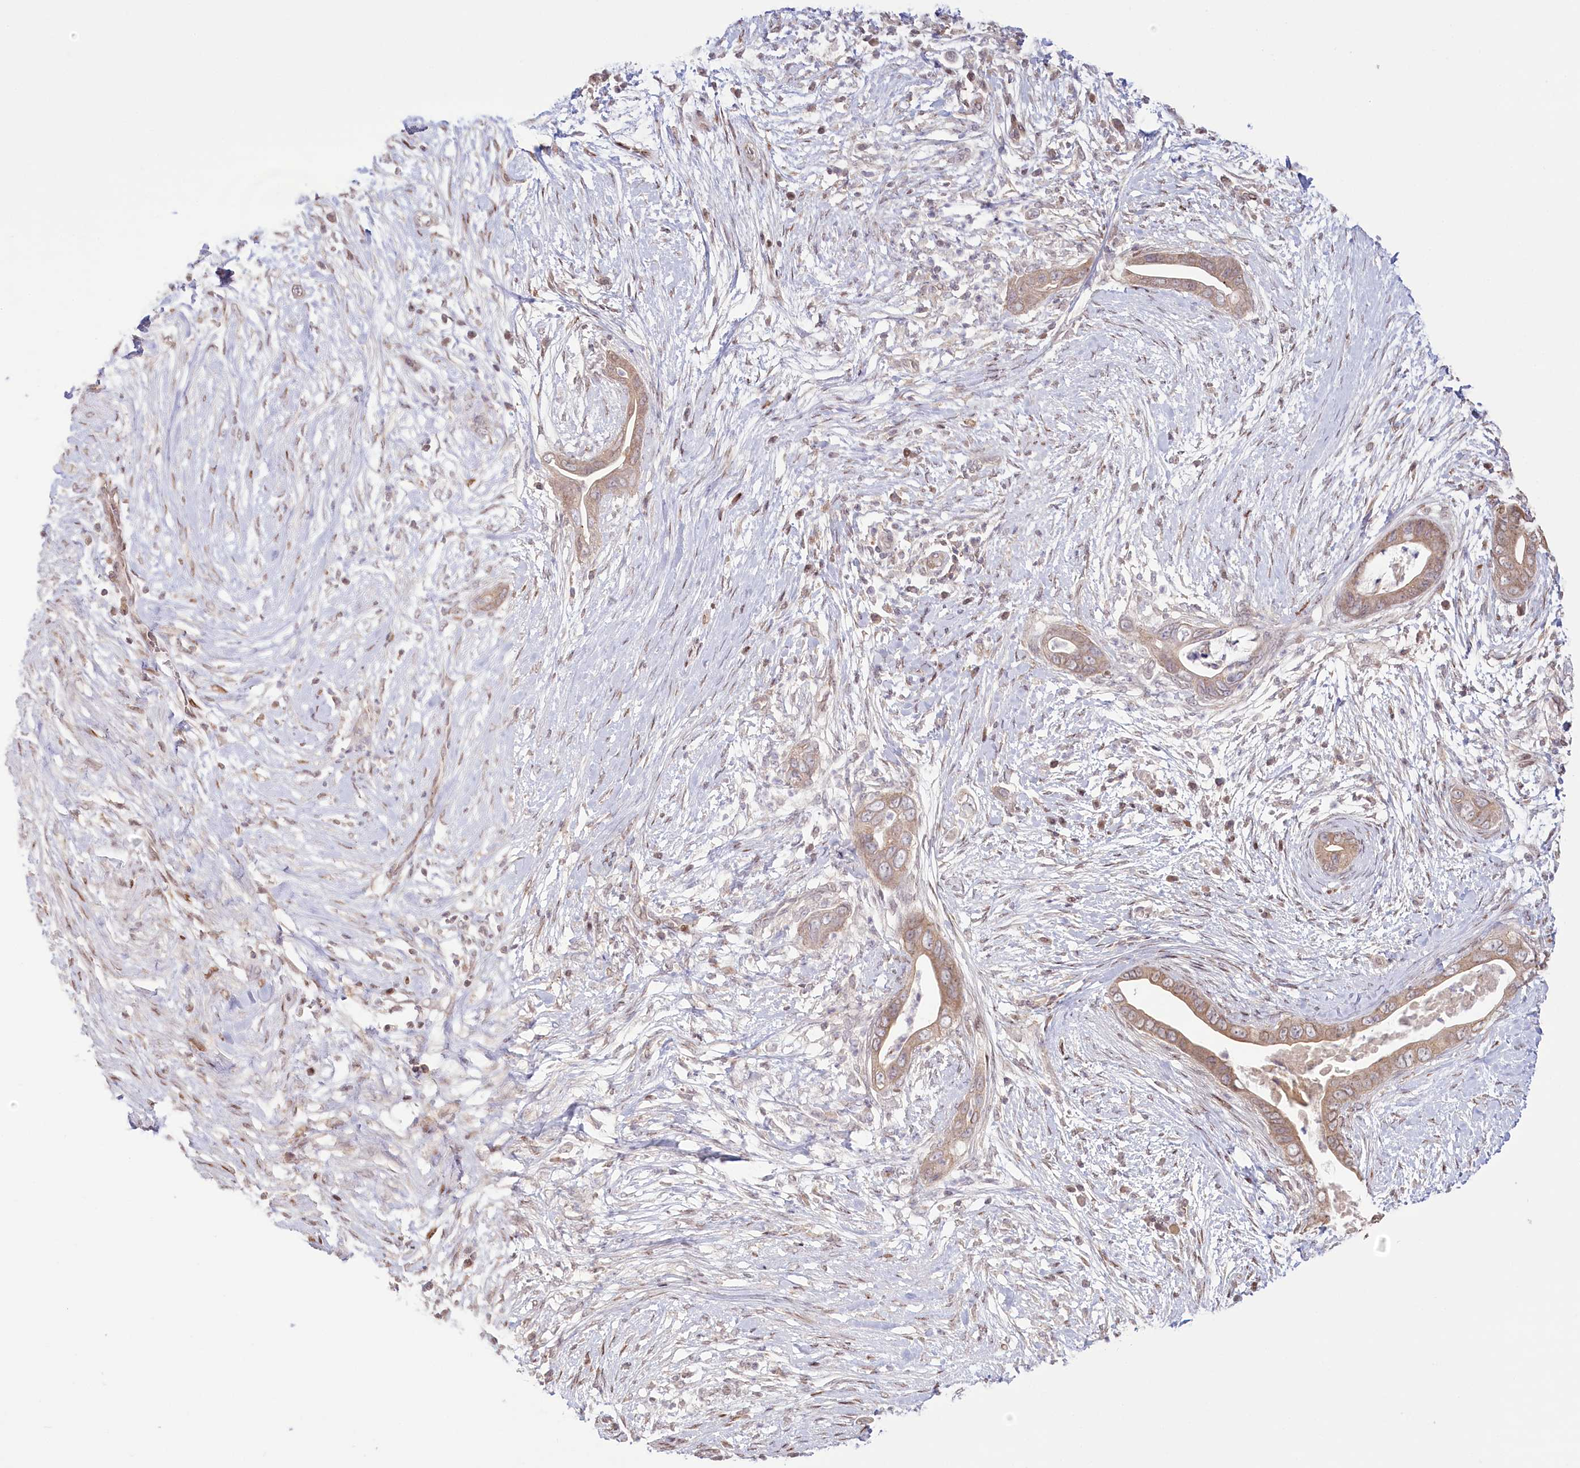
{"staining": {"intensity": "weak", "quantity": ">75%", "location": "cytoplasmic/membranous"}, "tissue": "pancreatic cancer", "cell_type": "Tumor cells", "image_type": "cancer", "snomed": [{"axis": "morphology", "description": "Adenocarcinoma, NOS"}, {"axis": "topography", "description": "Pancreas"}], "caption": "Pancreatic adenocarcinoma stained for a protein (brown) shows weak cytoplasmic/membranous positive expression in about >75% of tumor cells.", "gene": "PYURF", "patient": {"sex": "male", "age": 75}}